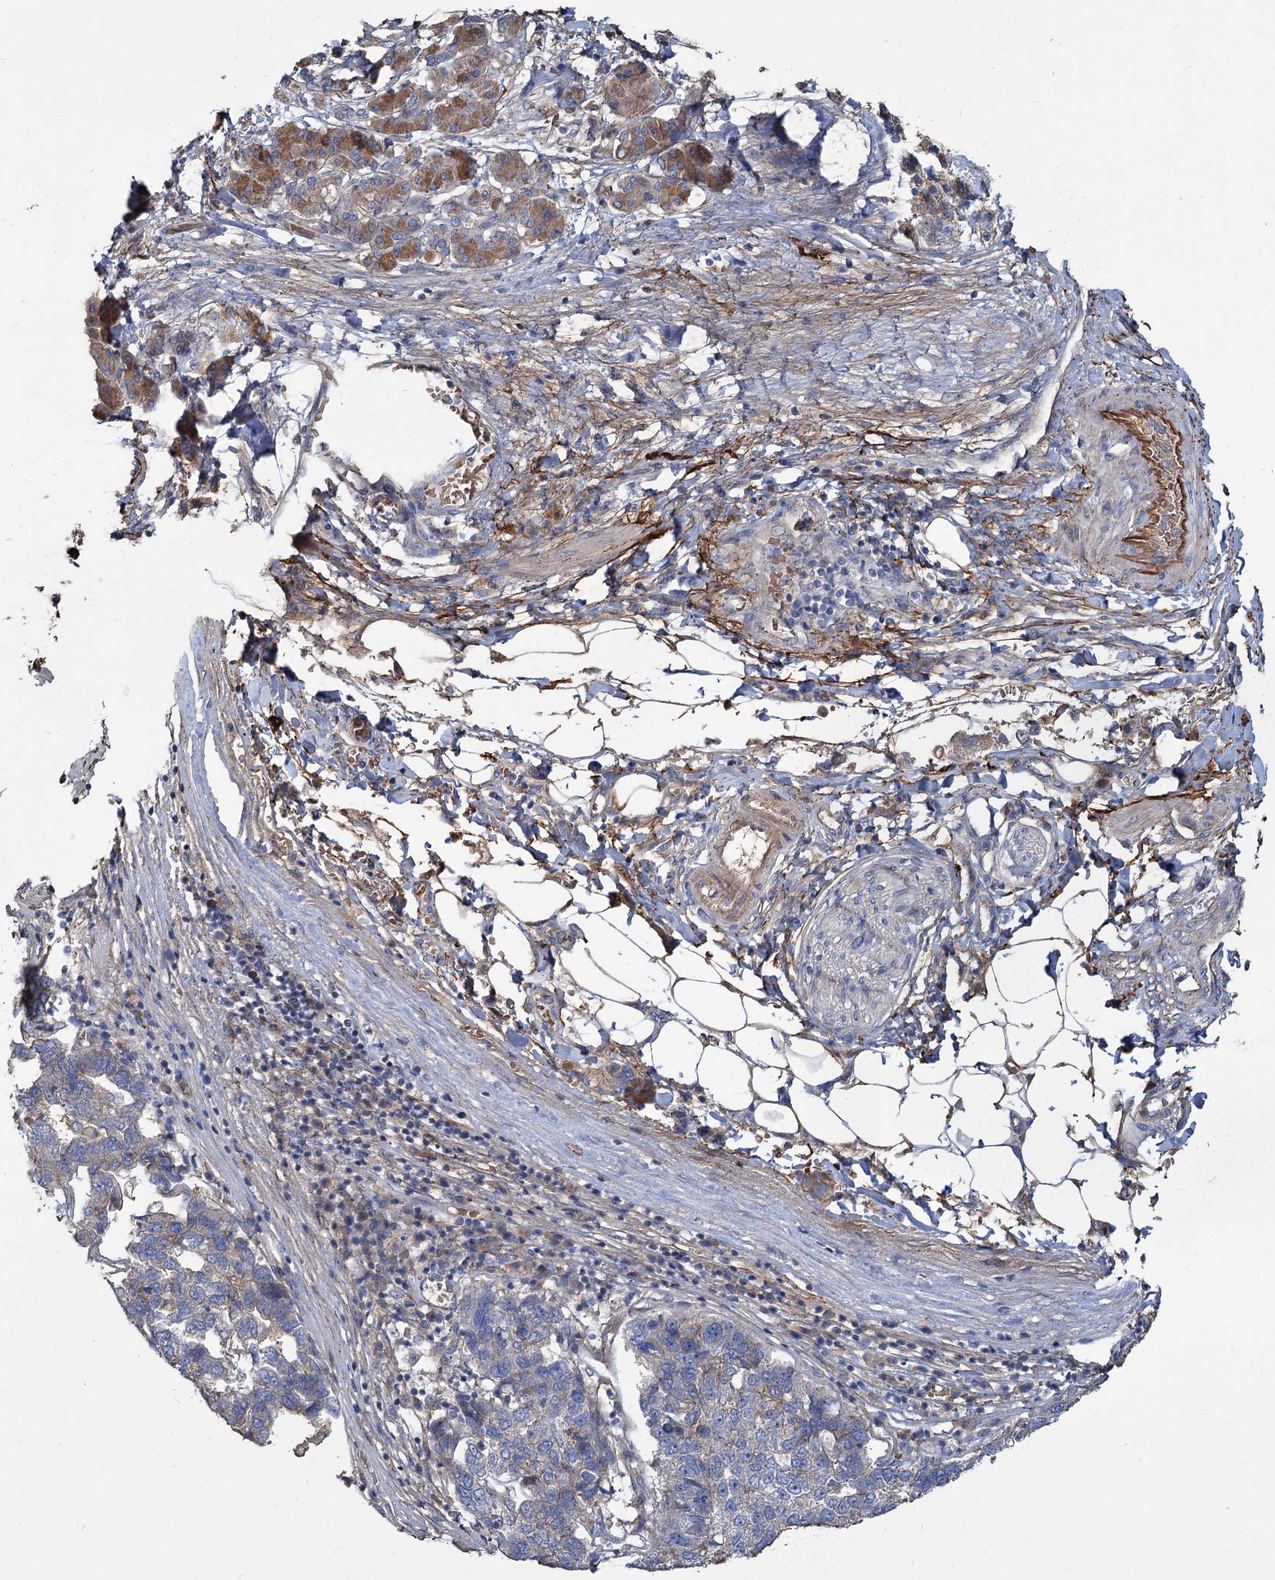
{"staining": {"intensity": "negative", "quantity": "none", "location": "none"}, "tissue": "pancreatic cancer", "cell_type": "Tumor cells", "image_type": "cancer", "snomed": [{"axis": "morphology", "description": "Adenocarcinoma, NOS"}, {"axis": "topography", "description": "Pancreas"}], "caption": "A micrograph of pancreatic cancer stained for a protein displays no brown staining in tumor cells.", "gene": "URAD", "patient": {"sex": "female", "age": 61}}